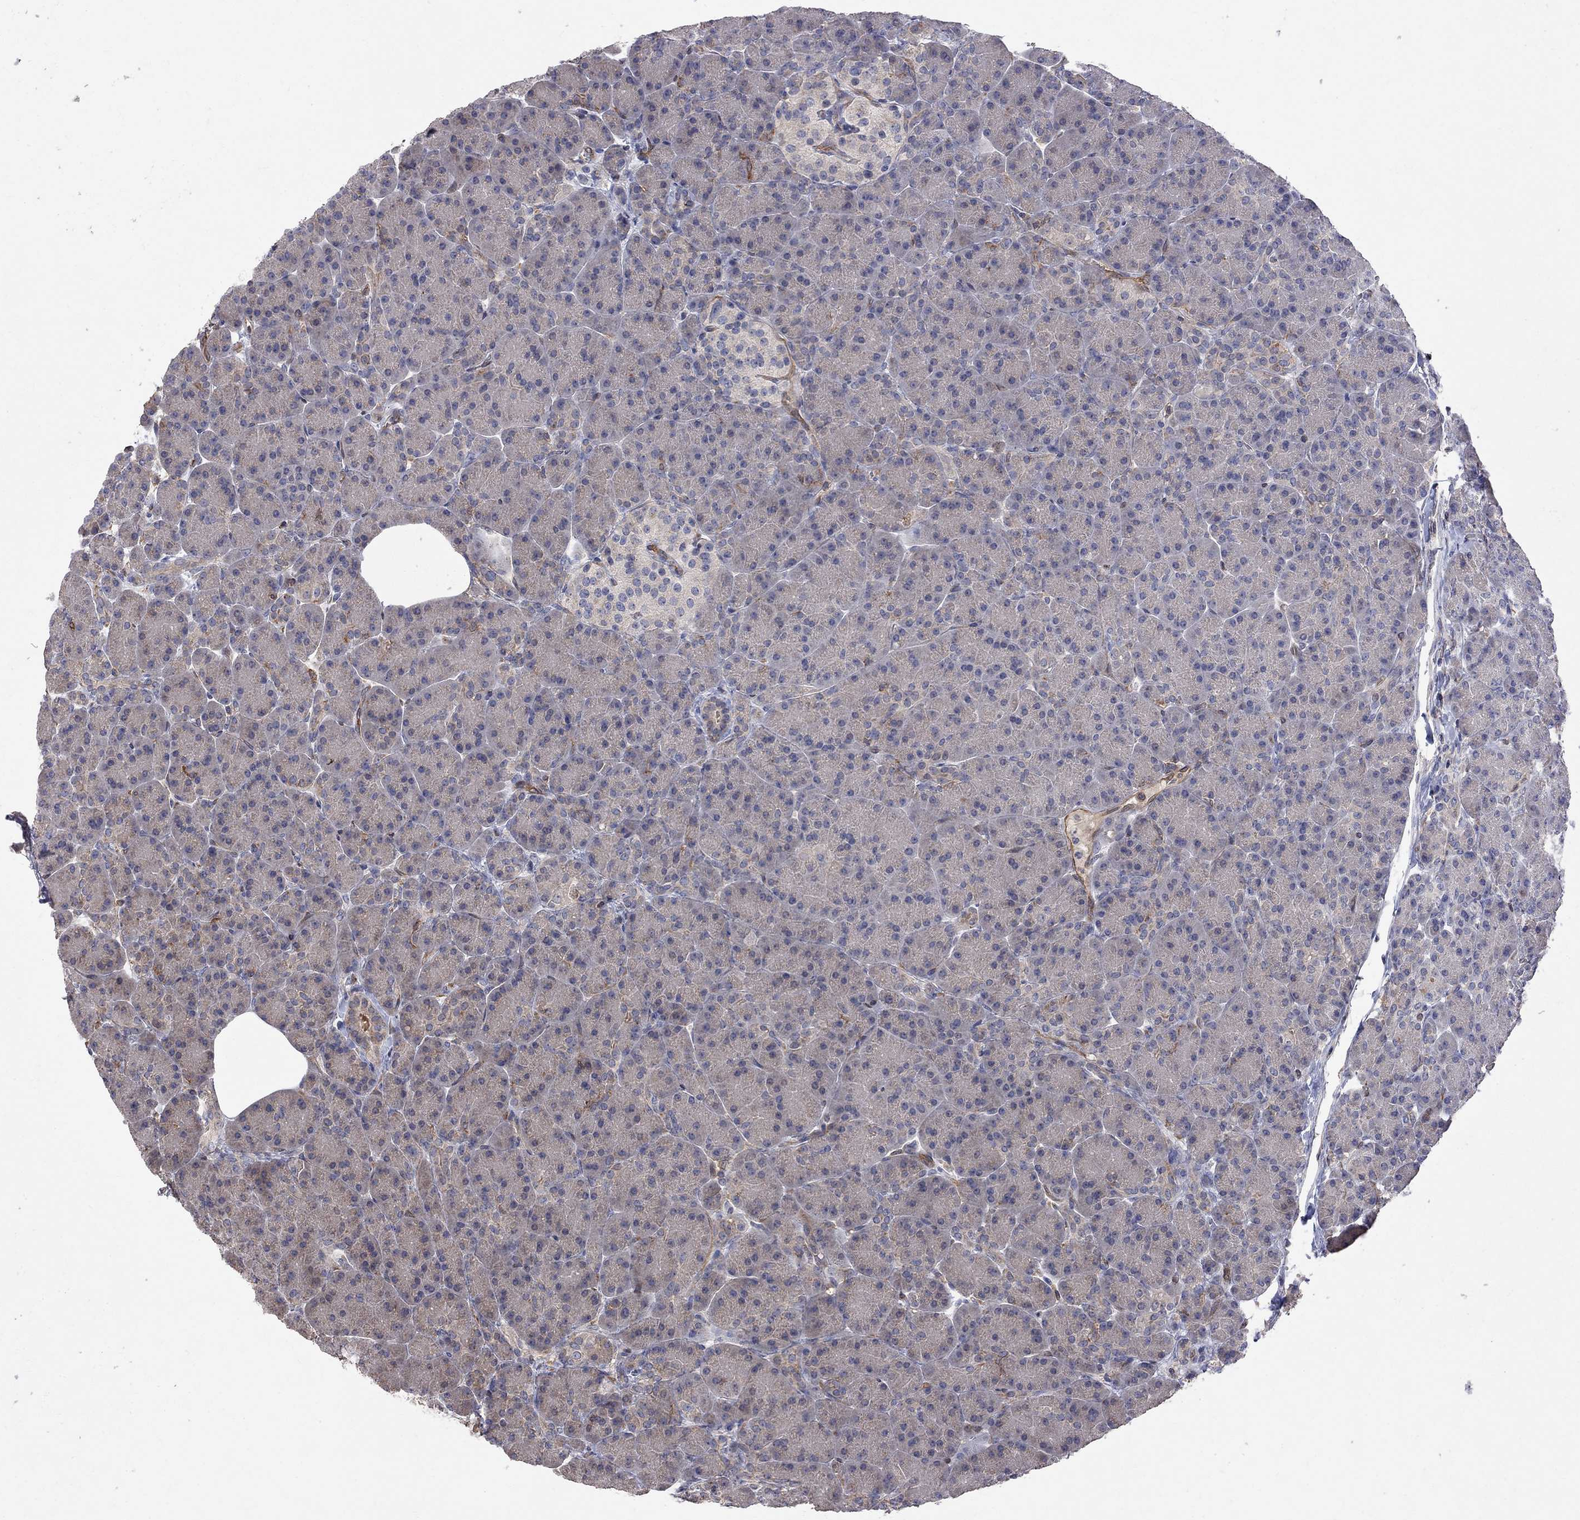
{"staining": {"intensity": "negative", "quantity": "none", "location": "none"}, "tissue": "pancreas", "cell_type": "Exocrine glandular cells", "image_type": "normal", "snomed": [{"axis": "morphology", "description": "Normal tissue, NOS"}, {"axis": "topography", "description": "Pancreas"}], "caption": "This micrograph is of benign pancreas stained with immunohistochemistry (IHC) to label a protein in brown with the nuclei are counter-stained blue. There is no positivity in exocrine glandular cells. (DAB immunohistochemistry, high magnification).", "gene": "ABI3", "patient": {"sex": "female", "age": 63}}